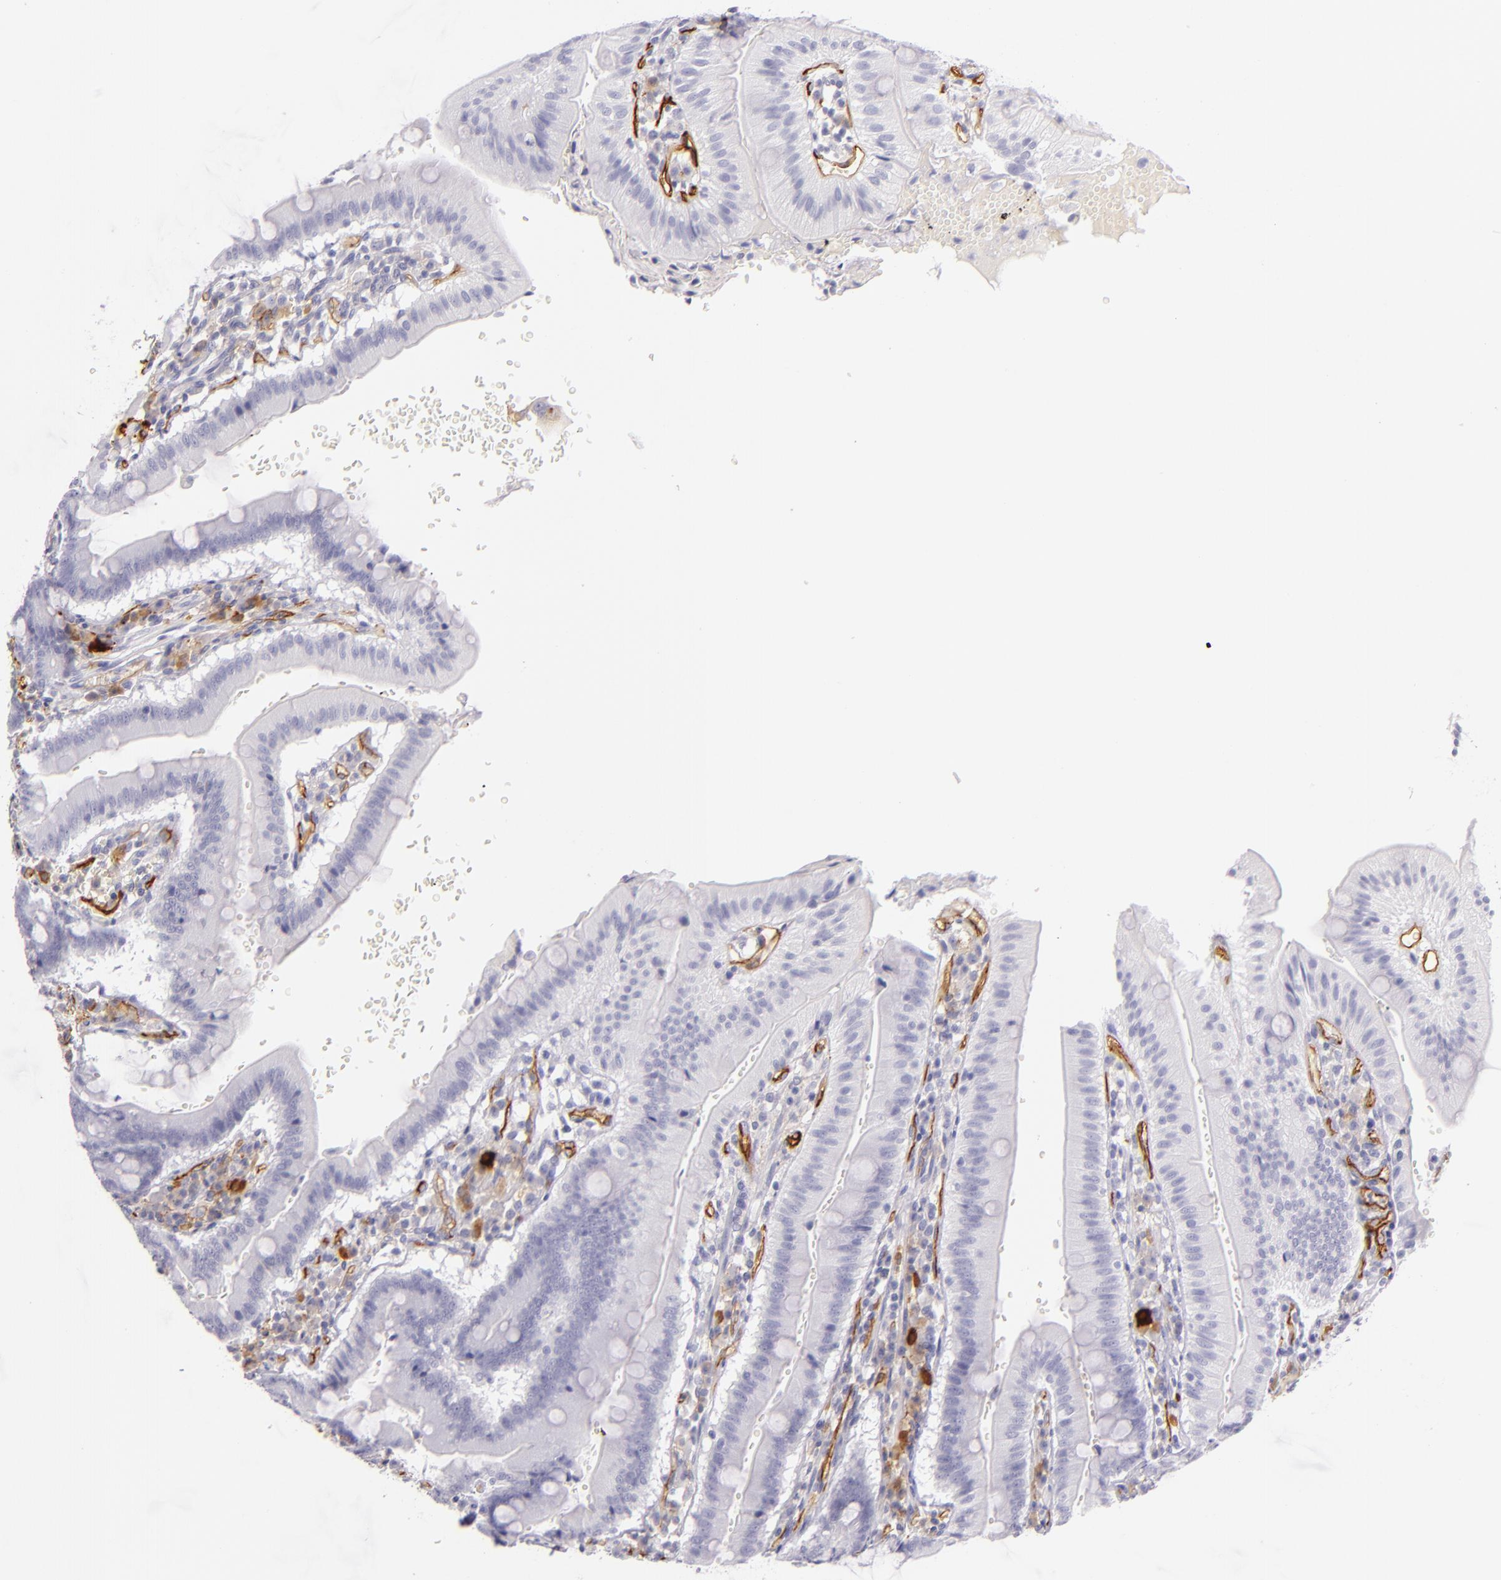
{"staining": {"intensity": "negative", "quantity": "none", "location": "none"}, "tissue": "small intestine", "cell_type": "Glandular cells", "image_type": "normal", "snomed": [{"axis": "morphology", "description": "Normal tissue, NOS"}, {"axis": "topography", "description": "Small intestine"}], "caption": "Histopathology image shows no protein expression in glandular cells of normal small intestine.", "gene": "ICAM1", "patient": {"sex": "male", "age": 71}}